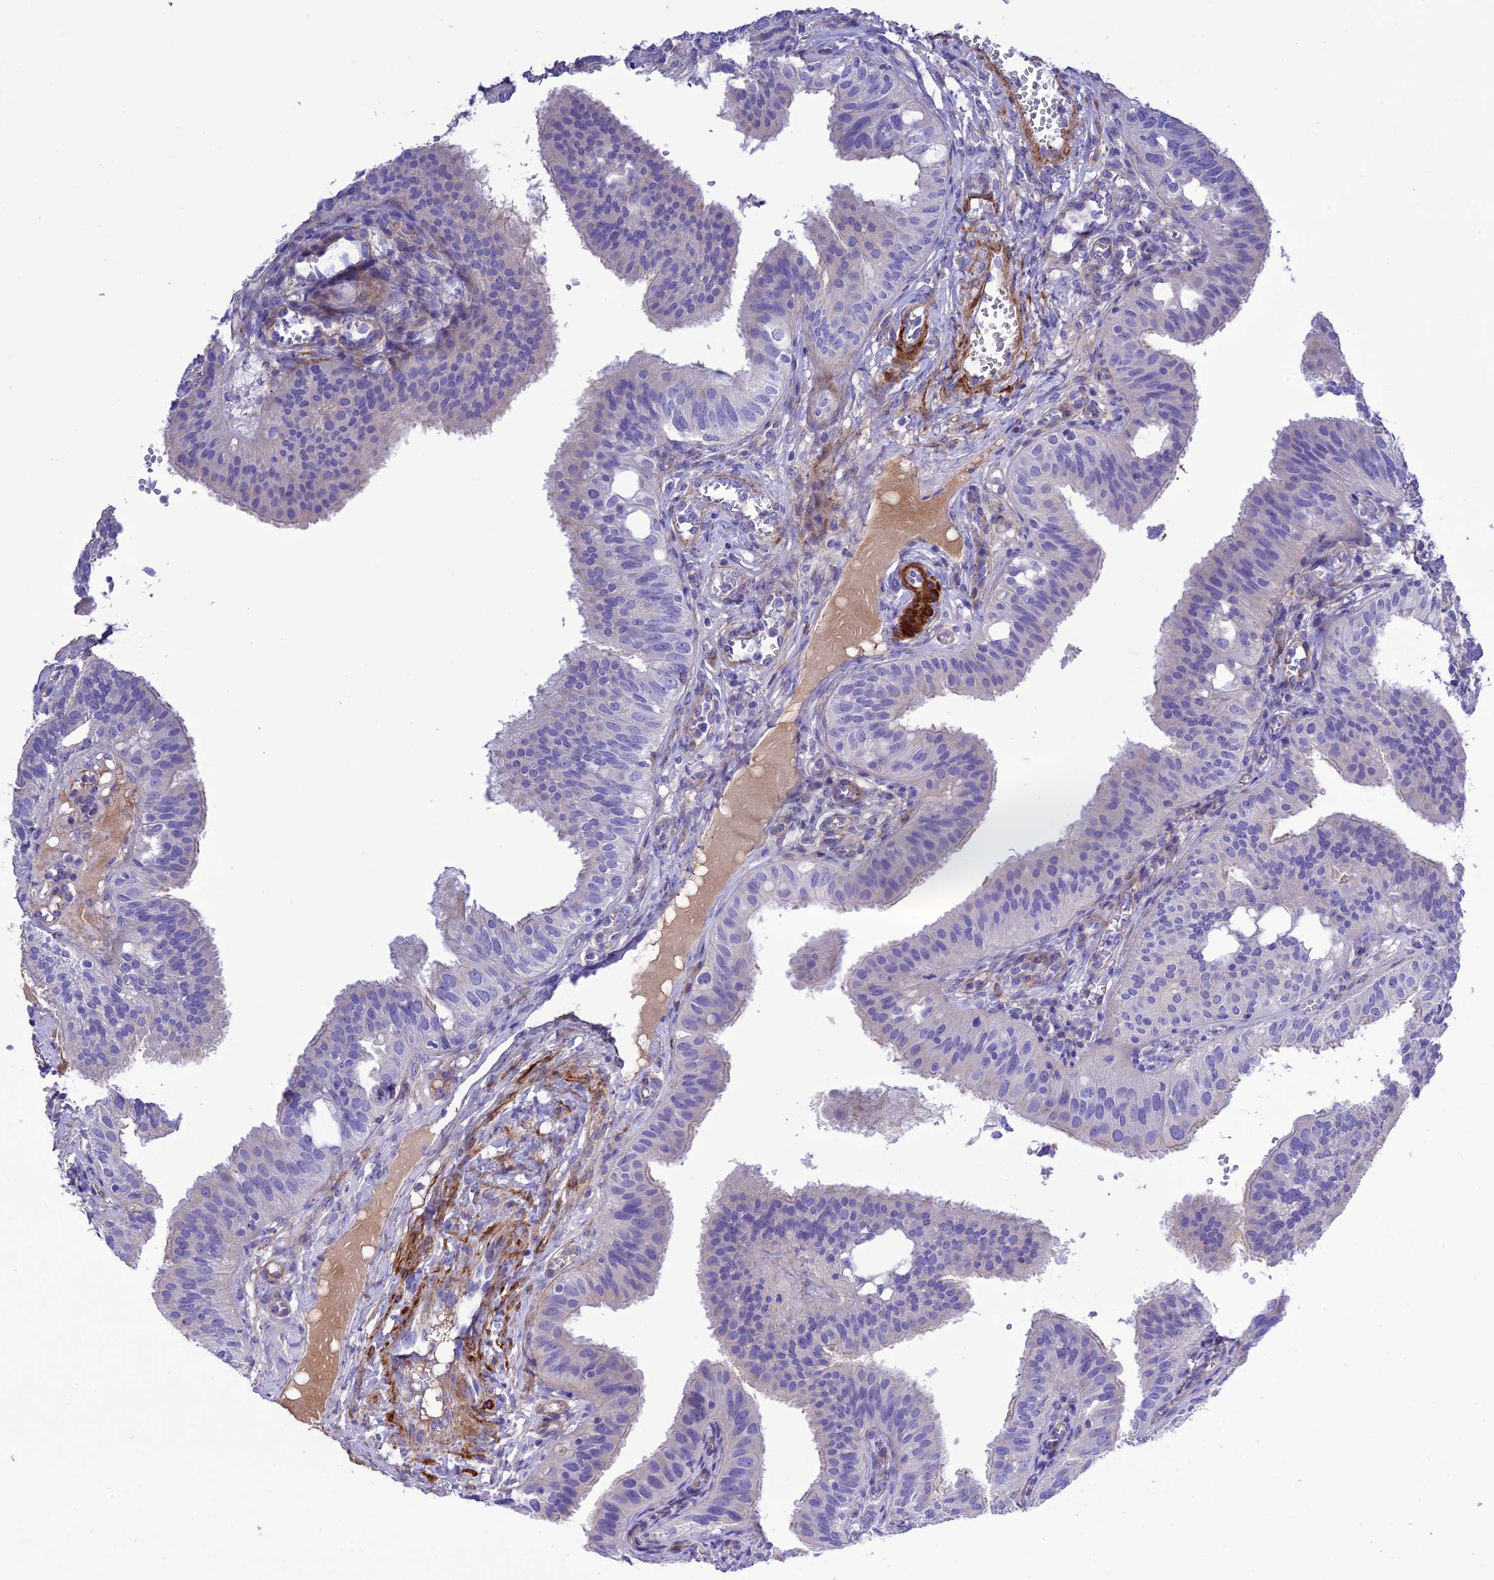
{"staining": {"intensity": "negative", "quantity": "none", "location": "none"}, "tissue": "fallopian tube", "cell_type": "Glandular cells", "image_type": "normal", "snomed": [{"axis": "morphology", "description": "Normal tissue, NOS"}, {"axis": "topography", "description": "Fallopian tube"}, {"axis": "topography", "description": "Ovary"}], "caption": "High magnification brightfield microscopy of benign fallopian tube stained with DAB (brown) and counterstained with hematoxylin (blue): glandular cells show no significant staining. (Stains: DAB IHC with hematoxylin counter stain, Microscopy: brightfield microscopy at high magnification).", "gene": "FRA10AC1", "patient": {"sex": "female", "age": 42}}